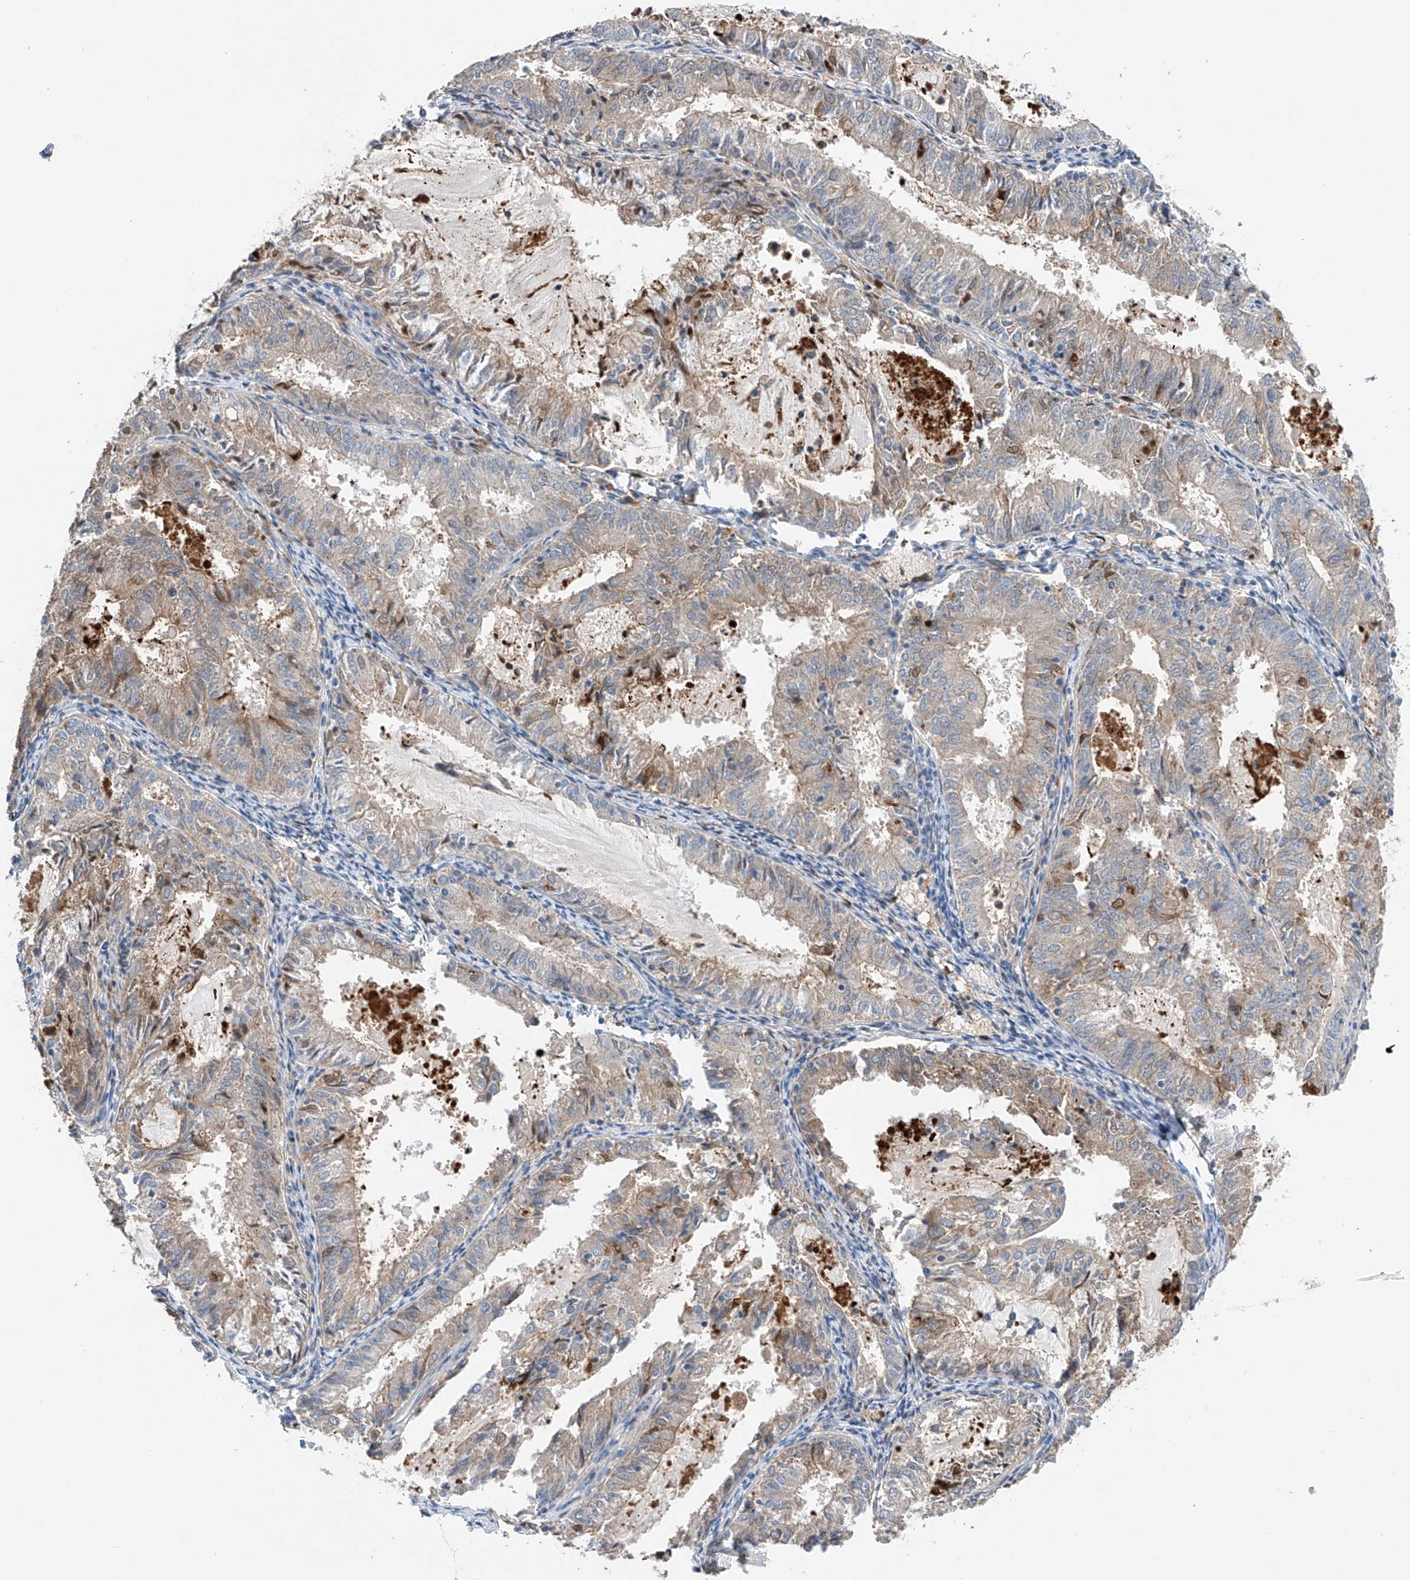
{"staining": {"intensity": "weak", "quantity": "25%-75%", "location": "cytoplasmic/membranous"}, "tissue": "endometrial cancer", "cell_type": "Tumor cells", "image_type": "cancer", "snomed": [{"axis": "morphology", "description": "Adenocarcinoma, NOS"}, {"axis": "topography", "description": "Endometrium"}], "caption": "Weak cytoplasmic/membranous expression is identified in about 25%-75% of tumor cells in endometrial adenocarcinoma.", "gene": "GPC4", "patient": {"sex": "female", "age": 57}}